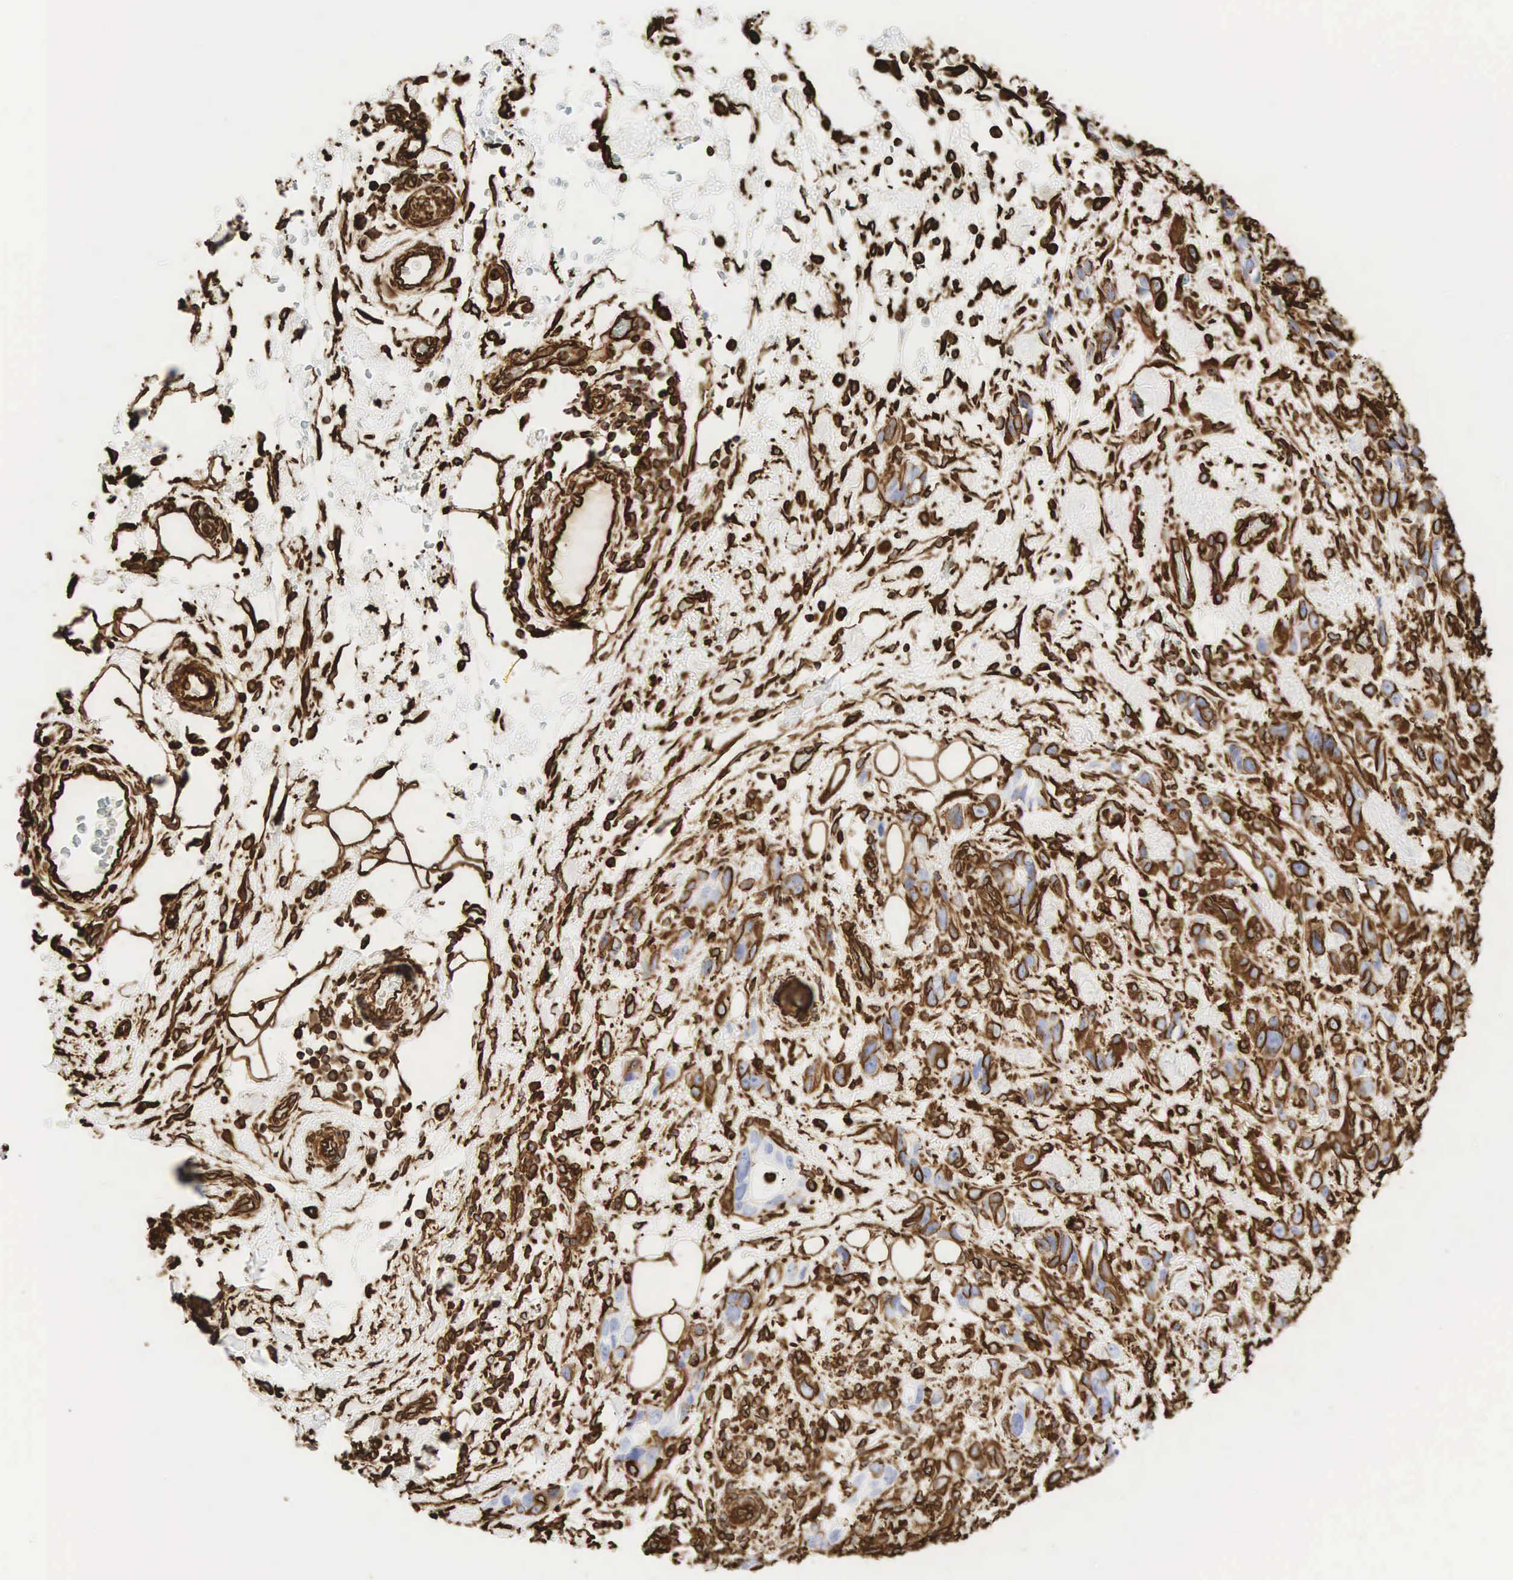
{"staining": {"intensity": "strong", "quantity": "<25%", "location": "cytoplasmic/membranous"}, "tissue": "stomach cancer", "cell_type": "Tumor cells", "image_type": "cancer", "snomed": [{"axis": "morphology", "description": "Adenocarcinoma, NOS"}, {"axis": "topography", "description": "Stomach, upper"}], "caption": "A high-resolution histopathology image shows immunohistochemistry staining of stomach adenocarcinoma, which demonstrates strong cytoplasmic/membranous positivity in approximately <25% of tumor cells.", "gene": "VIM", "patient": {"sex": "male", "age": 47}}